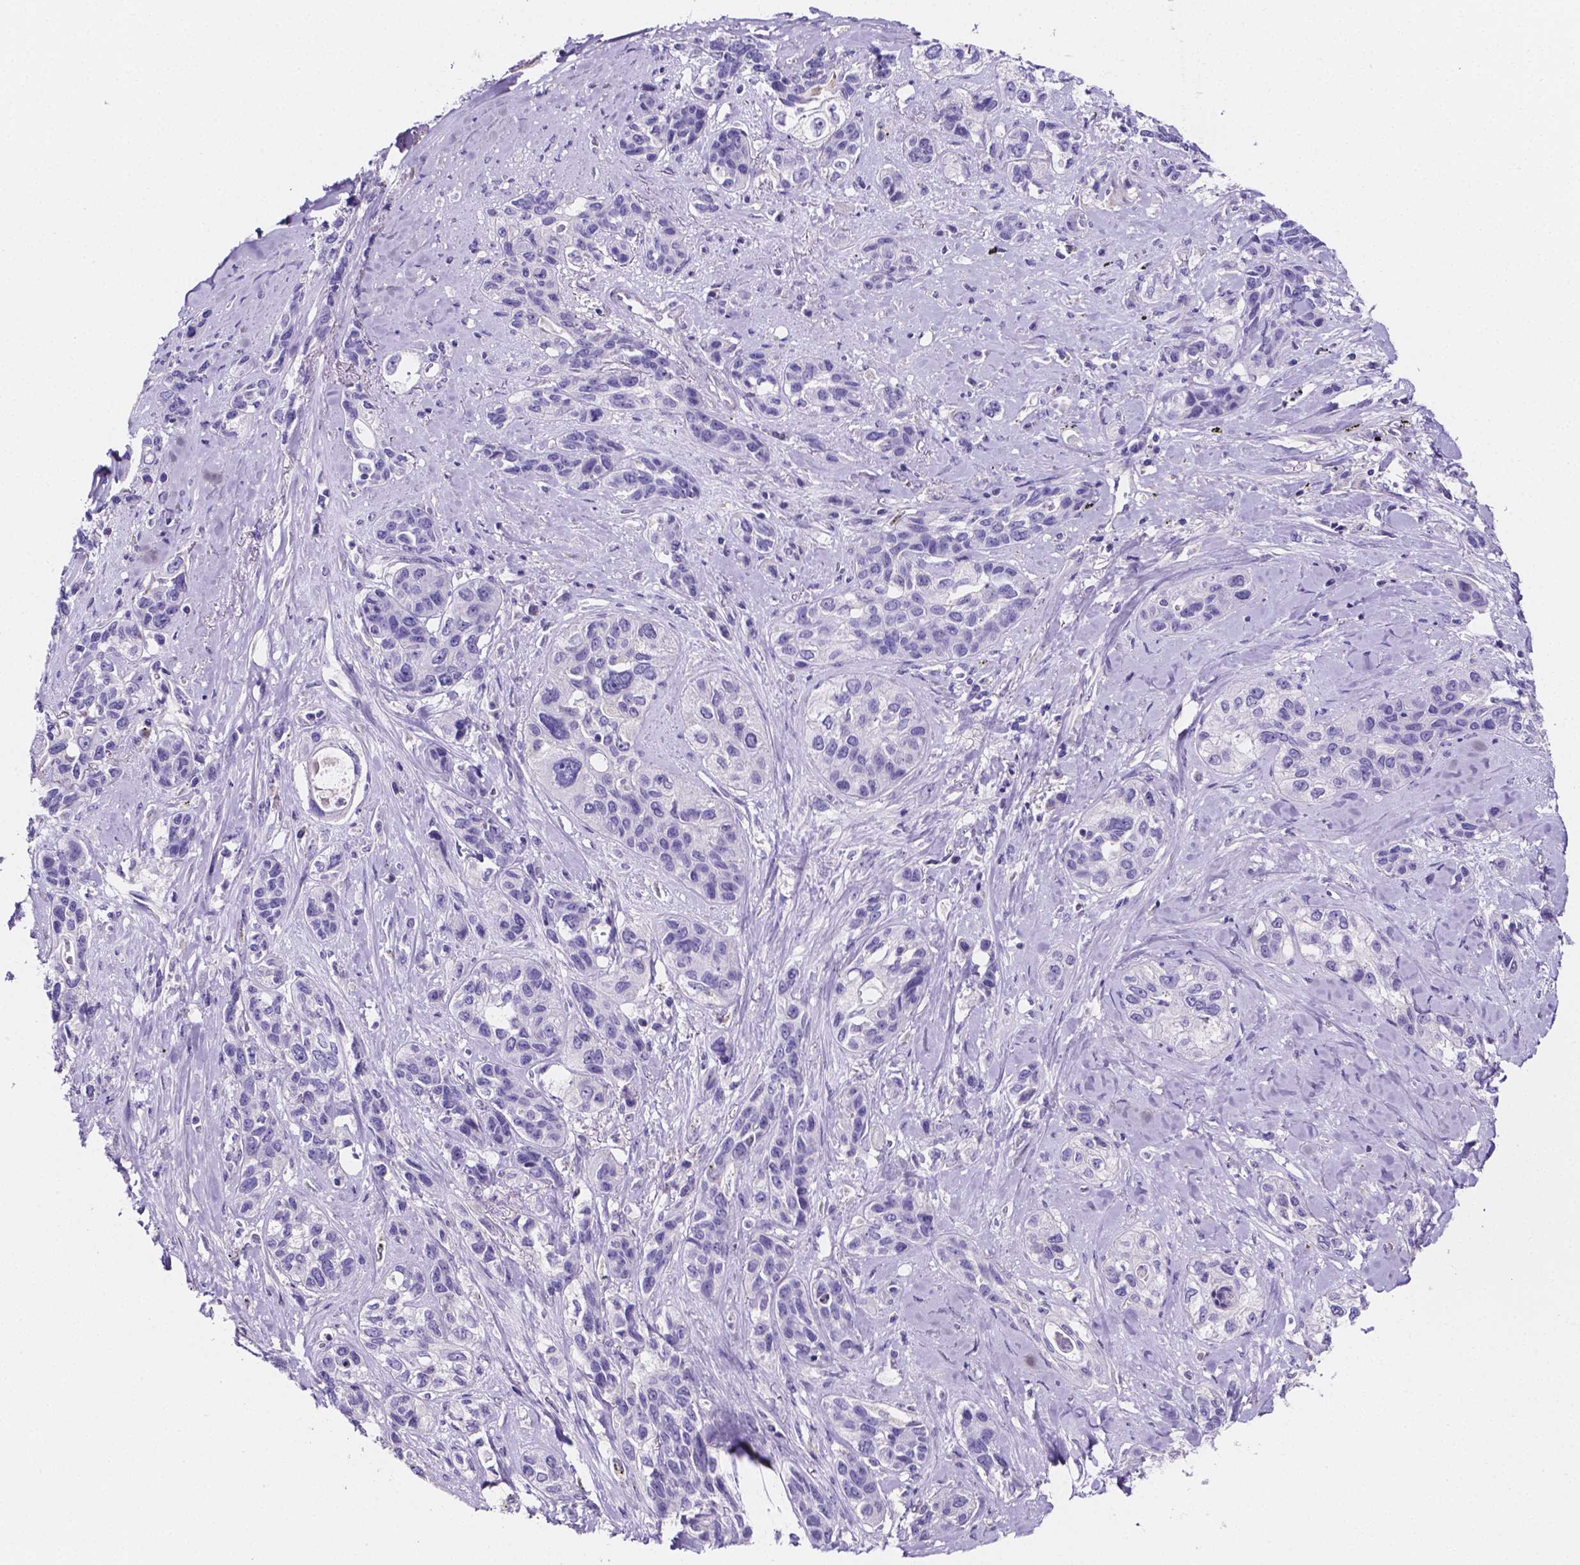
{"staining": {"intensity": "negative", "quantity": "none", "location": "none"}, "tissue": "lung cancer", "cell_type": "Tumor cells", "image_type": "cancer", "snomed": [{"axis": "morphology", "description": "Squamous cell carcinoma, NOS"}, {"axis": "topography", "description": "Lung"}], "caption": "This is an IHC micrograph of lung squamous cell carcinoma. There is no positivity in tumor cells.", "gene": "NRGN", "patient": {"sex": "female", "age": 70}}